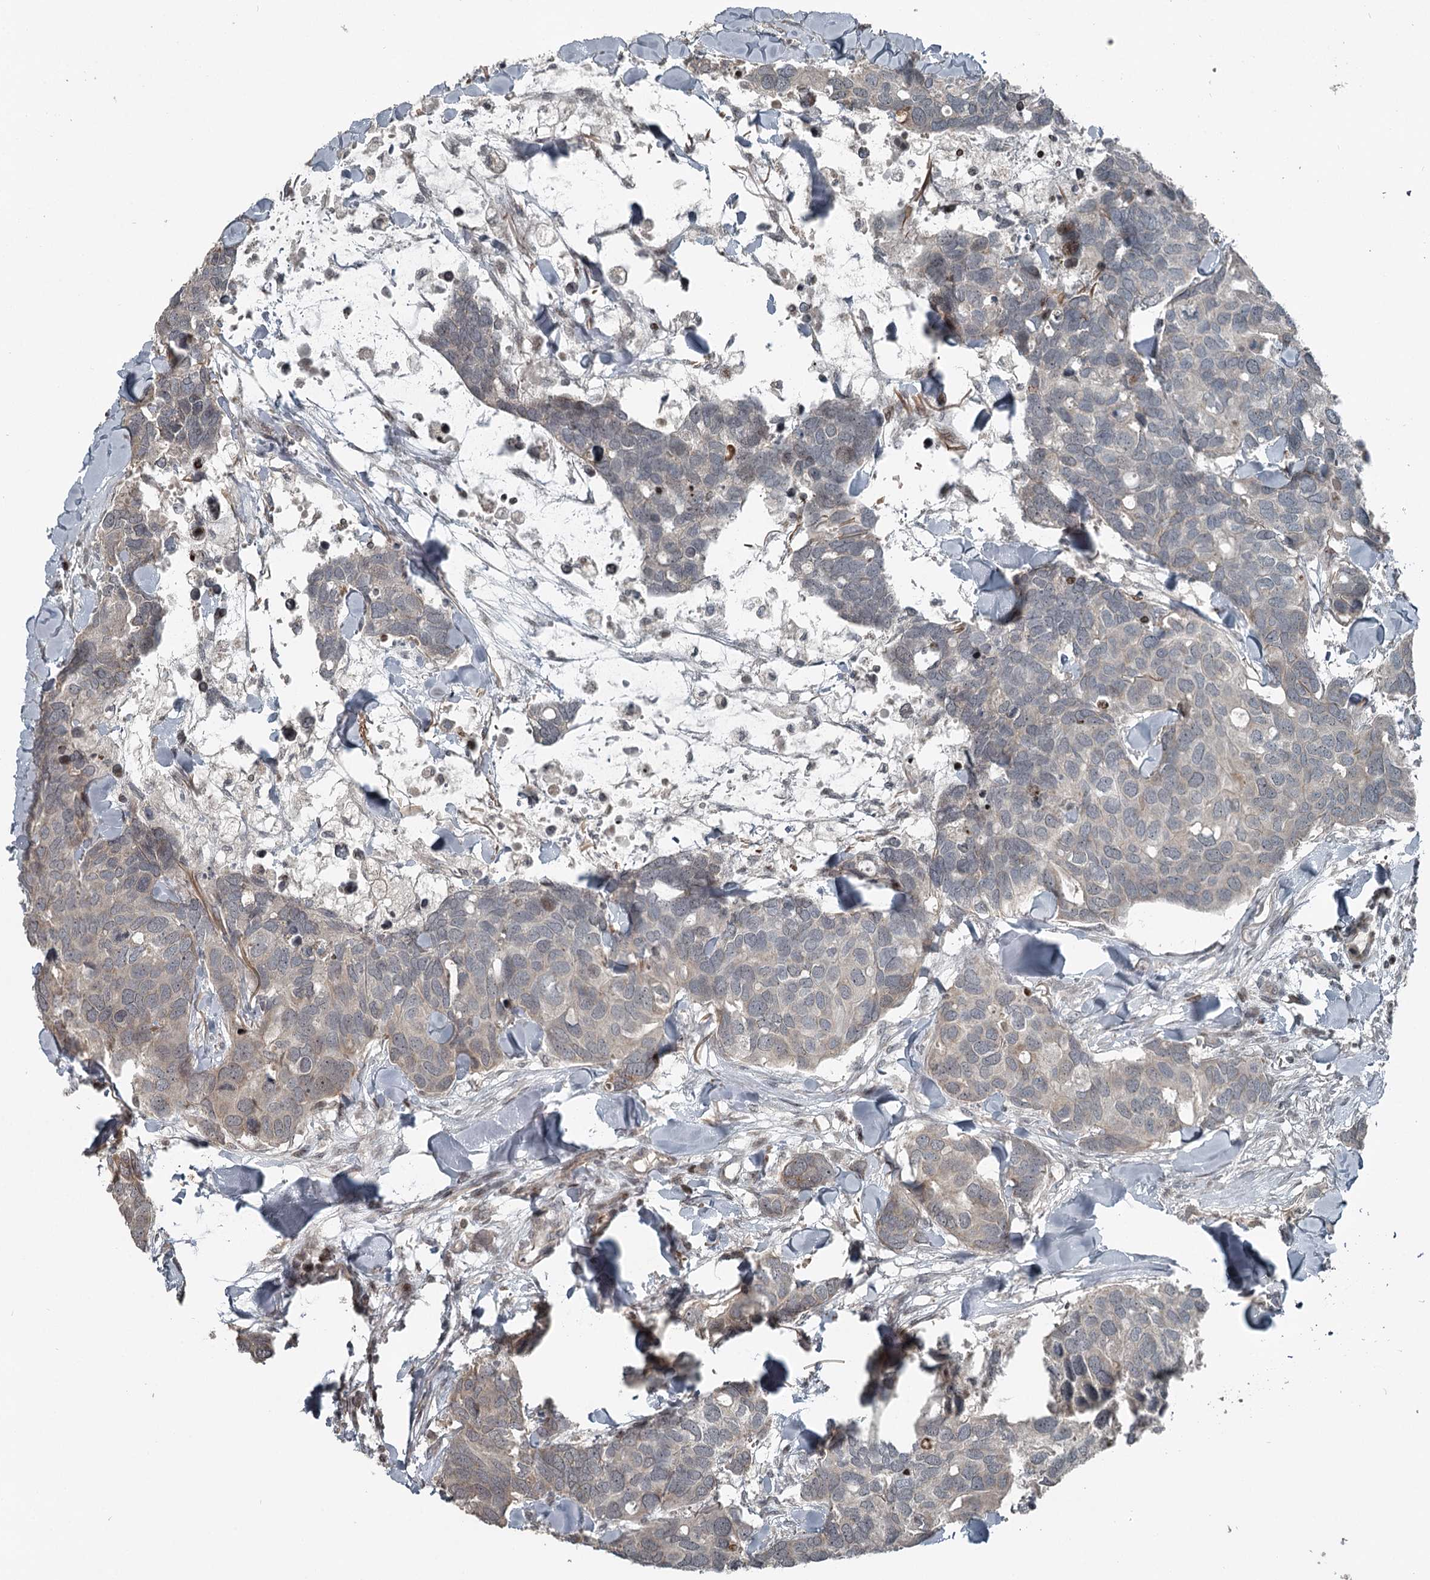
{"staining": {"intensity": "weak", "quantity": "<25%", "location": "cytoplasmic/membranous"}, "tissue": "breast cancer", "cell_type": "Tumor cells", "image_type": "cancer", "snomed": [{"axis": "morphology", "description": "Duct carcinoma"}, {"axis": "topography", "description": "Breast"}], "caption": "This is a photomicrograph of IHC staining of breast infiltrating ductal carcinoma, which shows no expression in tumor cells. The staining is performed using DAB brown chromogen with nuclei counter-stained in using hematoxylin.", "gene": "RASSF8", "patient": {"sex": "female", "age": 83}}